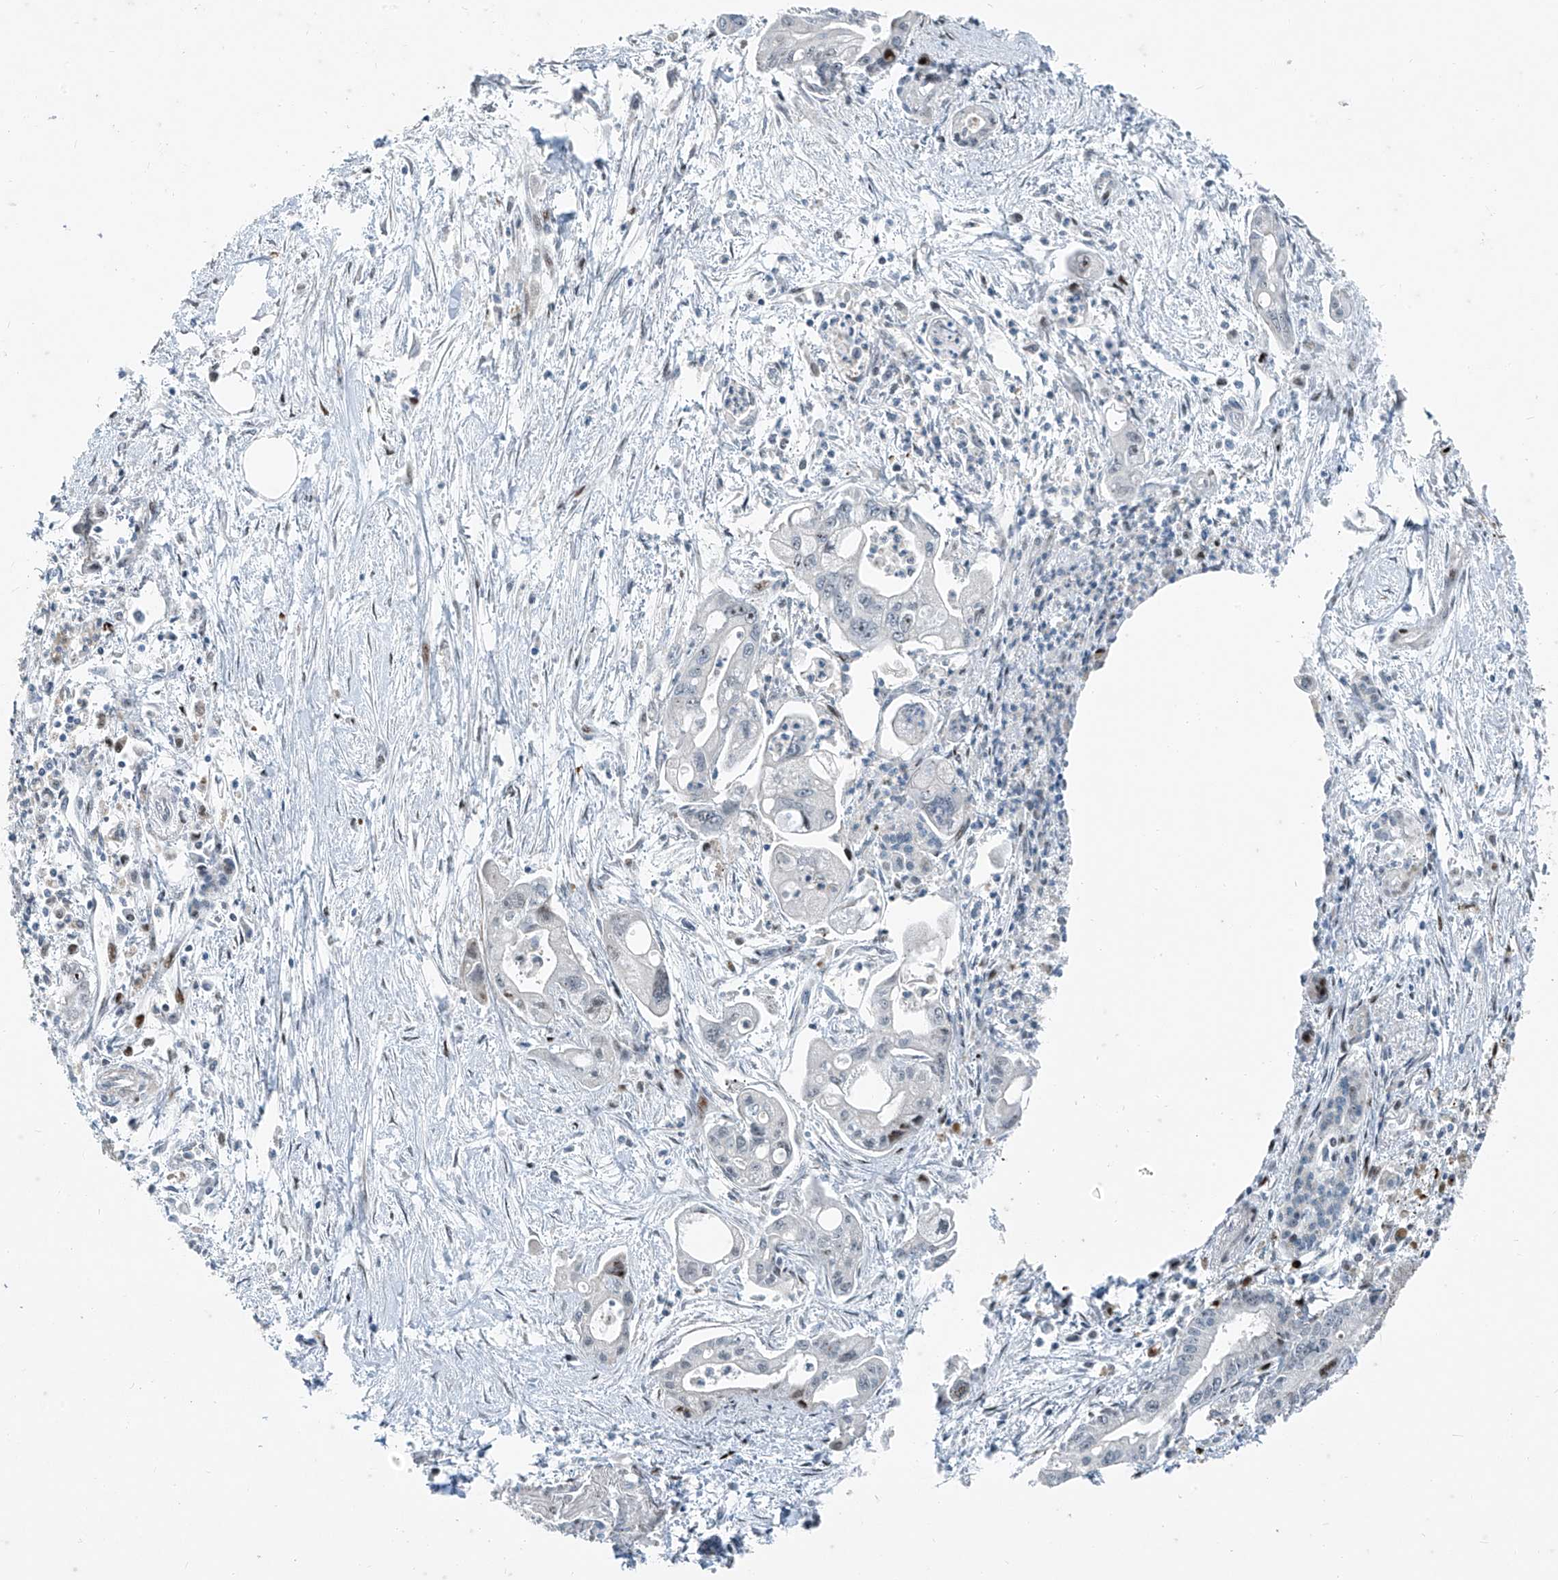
{"staining": {"intensity": "negative", "quantity": "none", "location": "none"}, "tissue": "pancreatic cancer", "cell_type": "Tumor cells", "image_type": "cancer", "snomed": [{"axis": "morphology", "description": "Adenocarcinoma, NOS"}, {"axis": "topography", "description": "Pancreas"}], "caption": "Immunohistochemical staining of adenocarcinoma (pancreatic) reveals no significant expression in tumor cells.", "gene": "PPCS", "patient": {"sex": "male", "age": 70}}